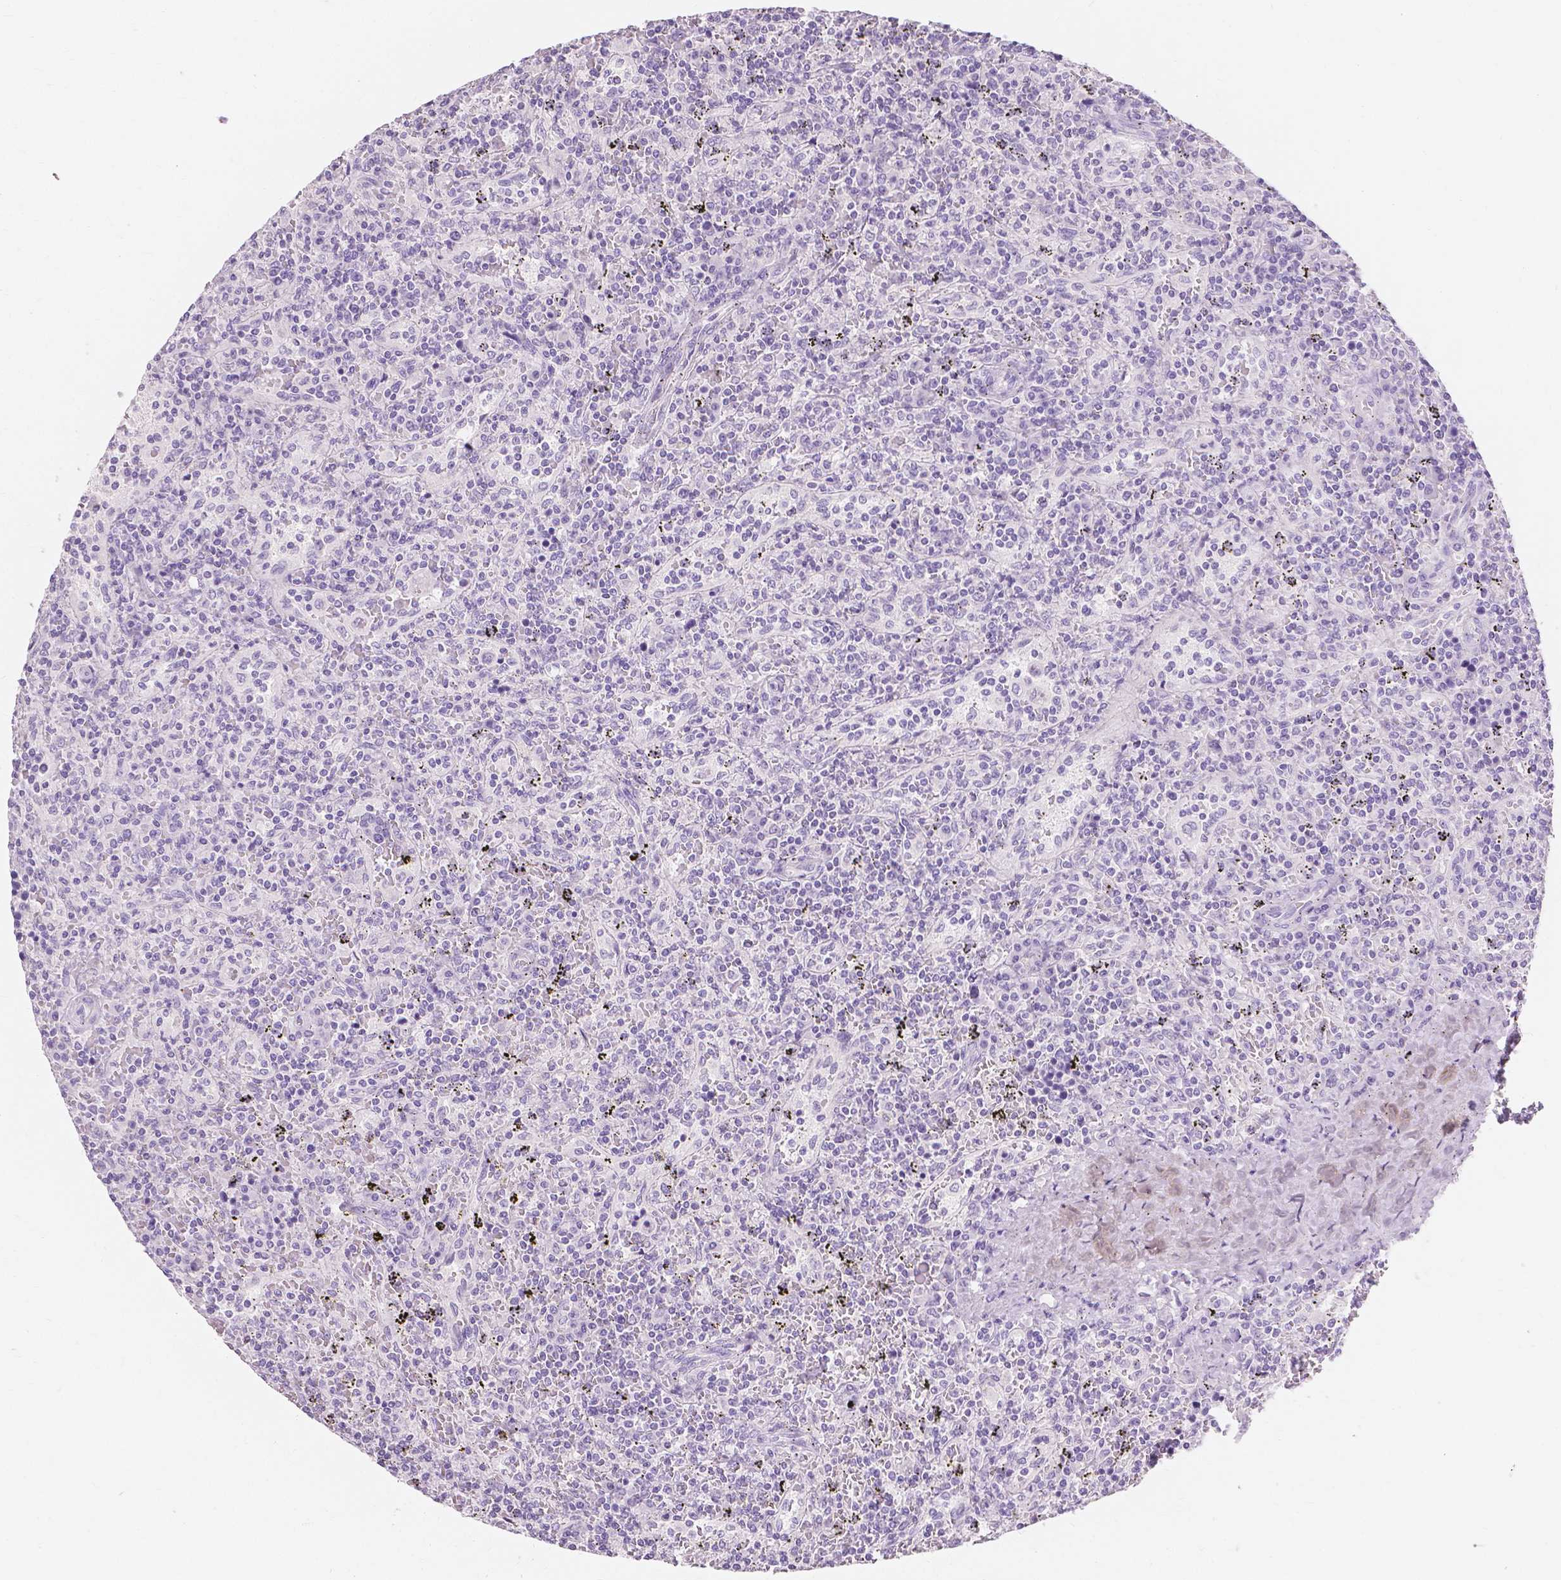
{"staining": {"intensity": "negative", "quantity": "none", "location": "none"}, "tissue": "lymphoma", "cell_type": "Tumor cells", "image_type": "cancer", "snomed": [{"axis": "morphology", "description": "Malignant lymphoma, non-Hodgkin's type, Low grade"}, {"axis": "topography", "description": "Spleen"}], "caption": "Immunohistochemical staining of lymphoma demonstrates no significant positivity in tumor cells.", "gene": "MUC12", "patient": {"sex": "male", "age": 62}}